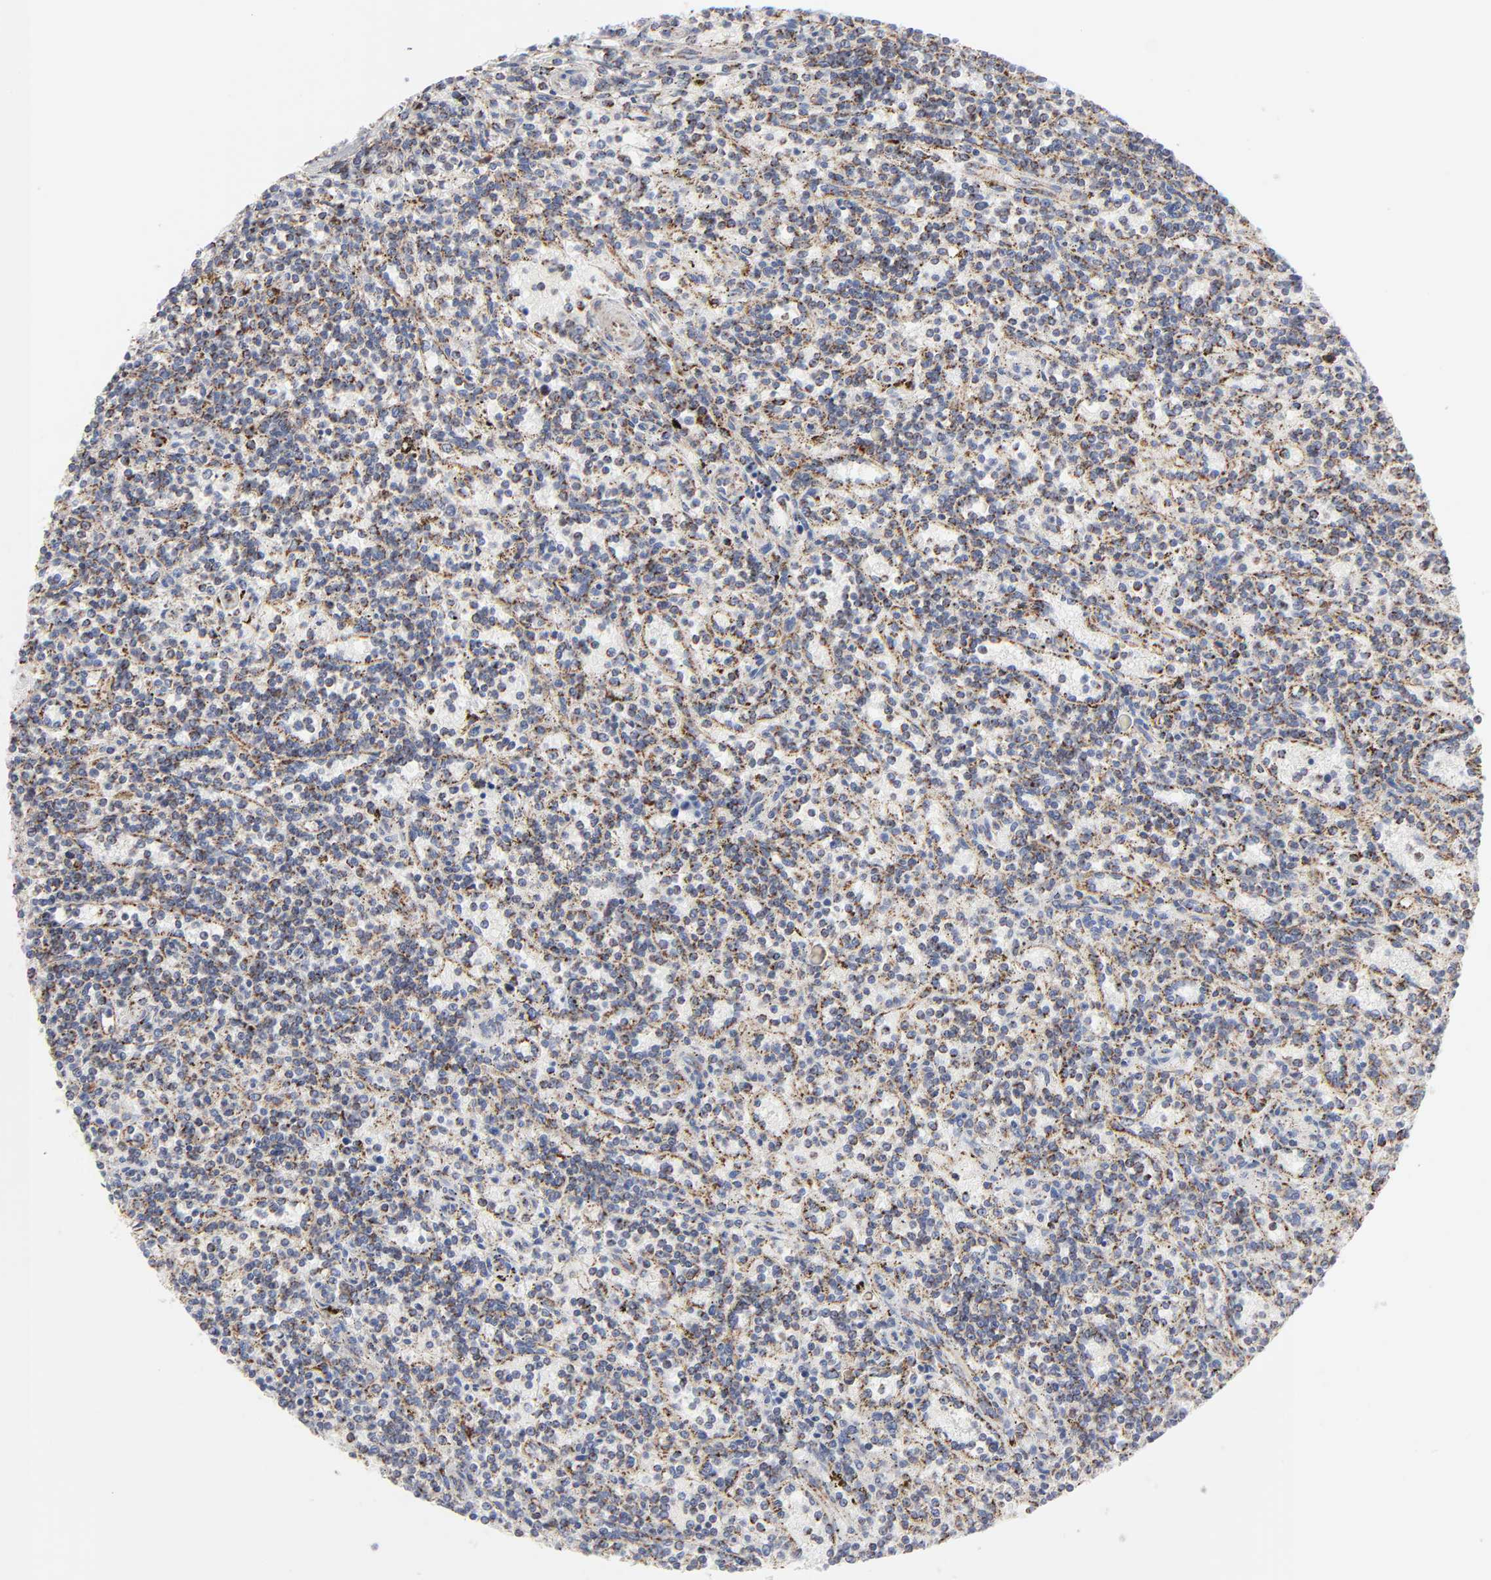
{"staining": {"intensity": "moderate", "quantity": ">75%", "location": "cytoplasmic/membranous"}, "tissue": "lymphoma", "cell_type": "Tumor cells", "image_type": "cancer", "snomed": [{"axis": "morphology", "description": "Malignant lymphoma, non-Hodgkin's type, Low grade"}, {"axis": "topography", "description": "Spleen"}], "caption": "The histopathology image reveals immunohistochemical staining of lymphoma. There is moderate cytoplasmic/membranous staining is identified in approximately >75% of tumor cells.", "gene": "ASB3", "patient": {"sex": "male", "age": 73}}